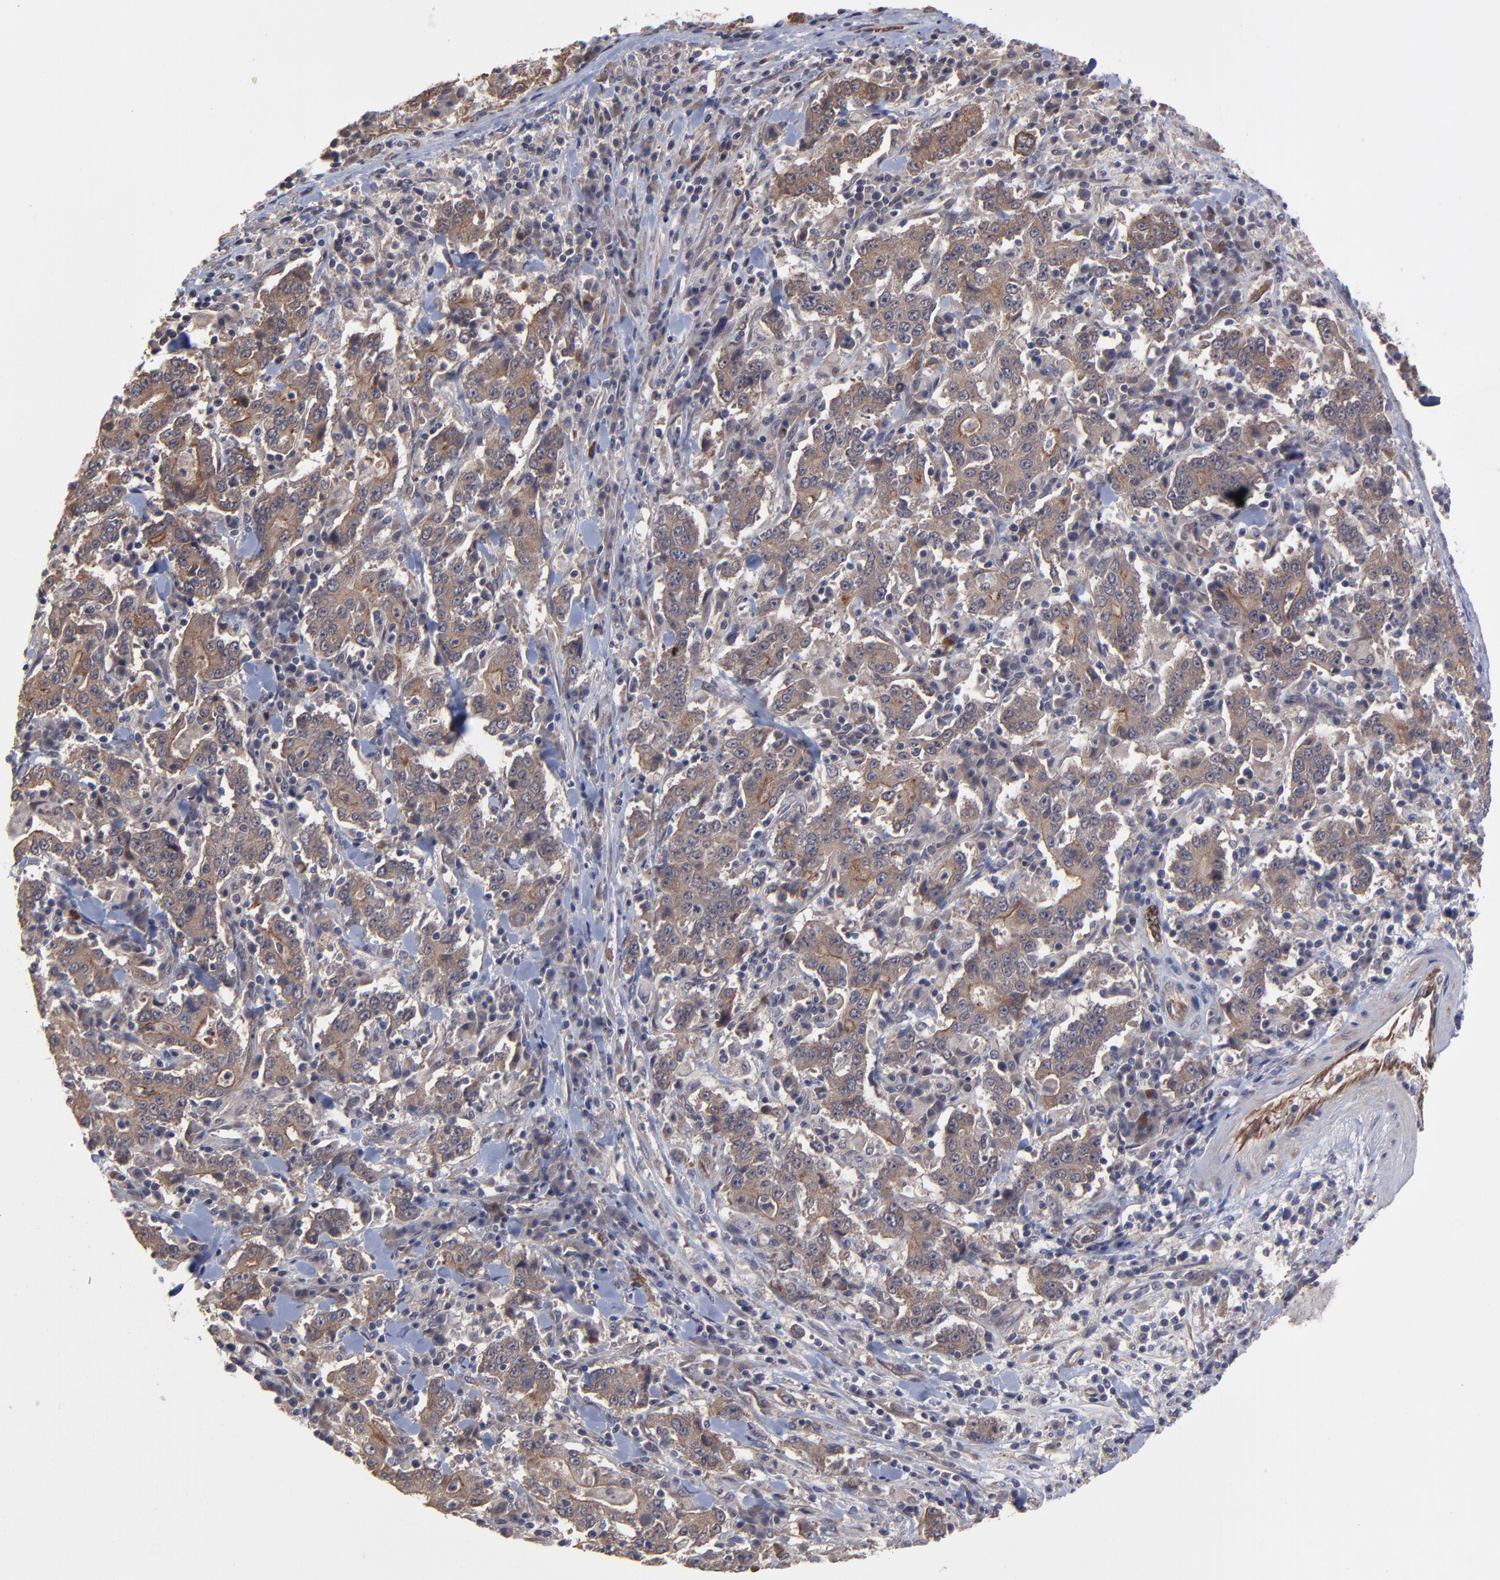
{"staining": {"intensity": "moderate", "quantity": ">75%", "location": "cytoplasmic/membranous"}, "tissue": "stomach cancer", "cell_type": "Tumor cells", "image_type": "cancer", "snomed": [{"axis": "morphology", "description": "Normal tissue, NOS"}, {"axis": "morphology", "description": "Adenocarcinoma, NOS"}, {"axis": "topography", "description": "Stomach, upper"}, {"axis": "topography", "description": "Stomach"}], "caption": "Approximately >75% of tumor cells in stomach cancer show moderate cytoplasmic/membranous protein positivity as visualized by brown immunohistochemical staining.", "gene": "ZNF780B", "patient": {"sex": "male", "age": 59}}